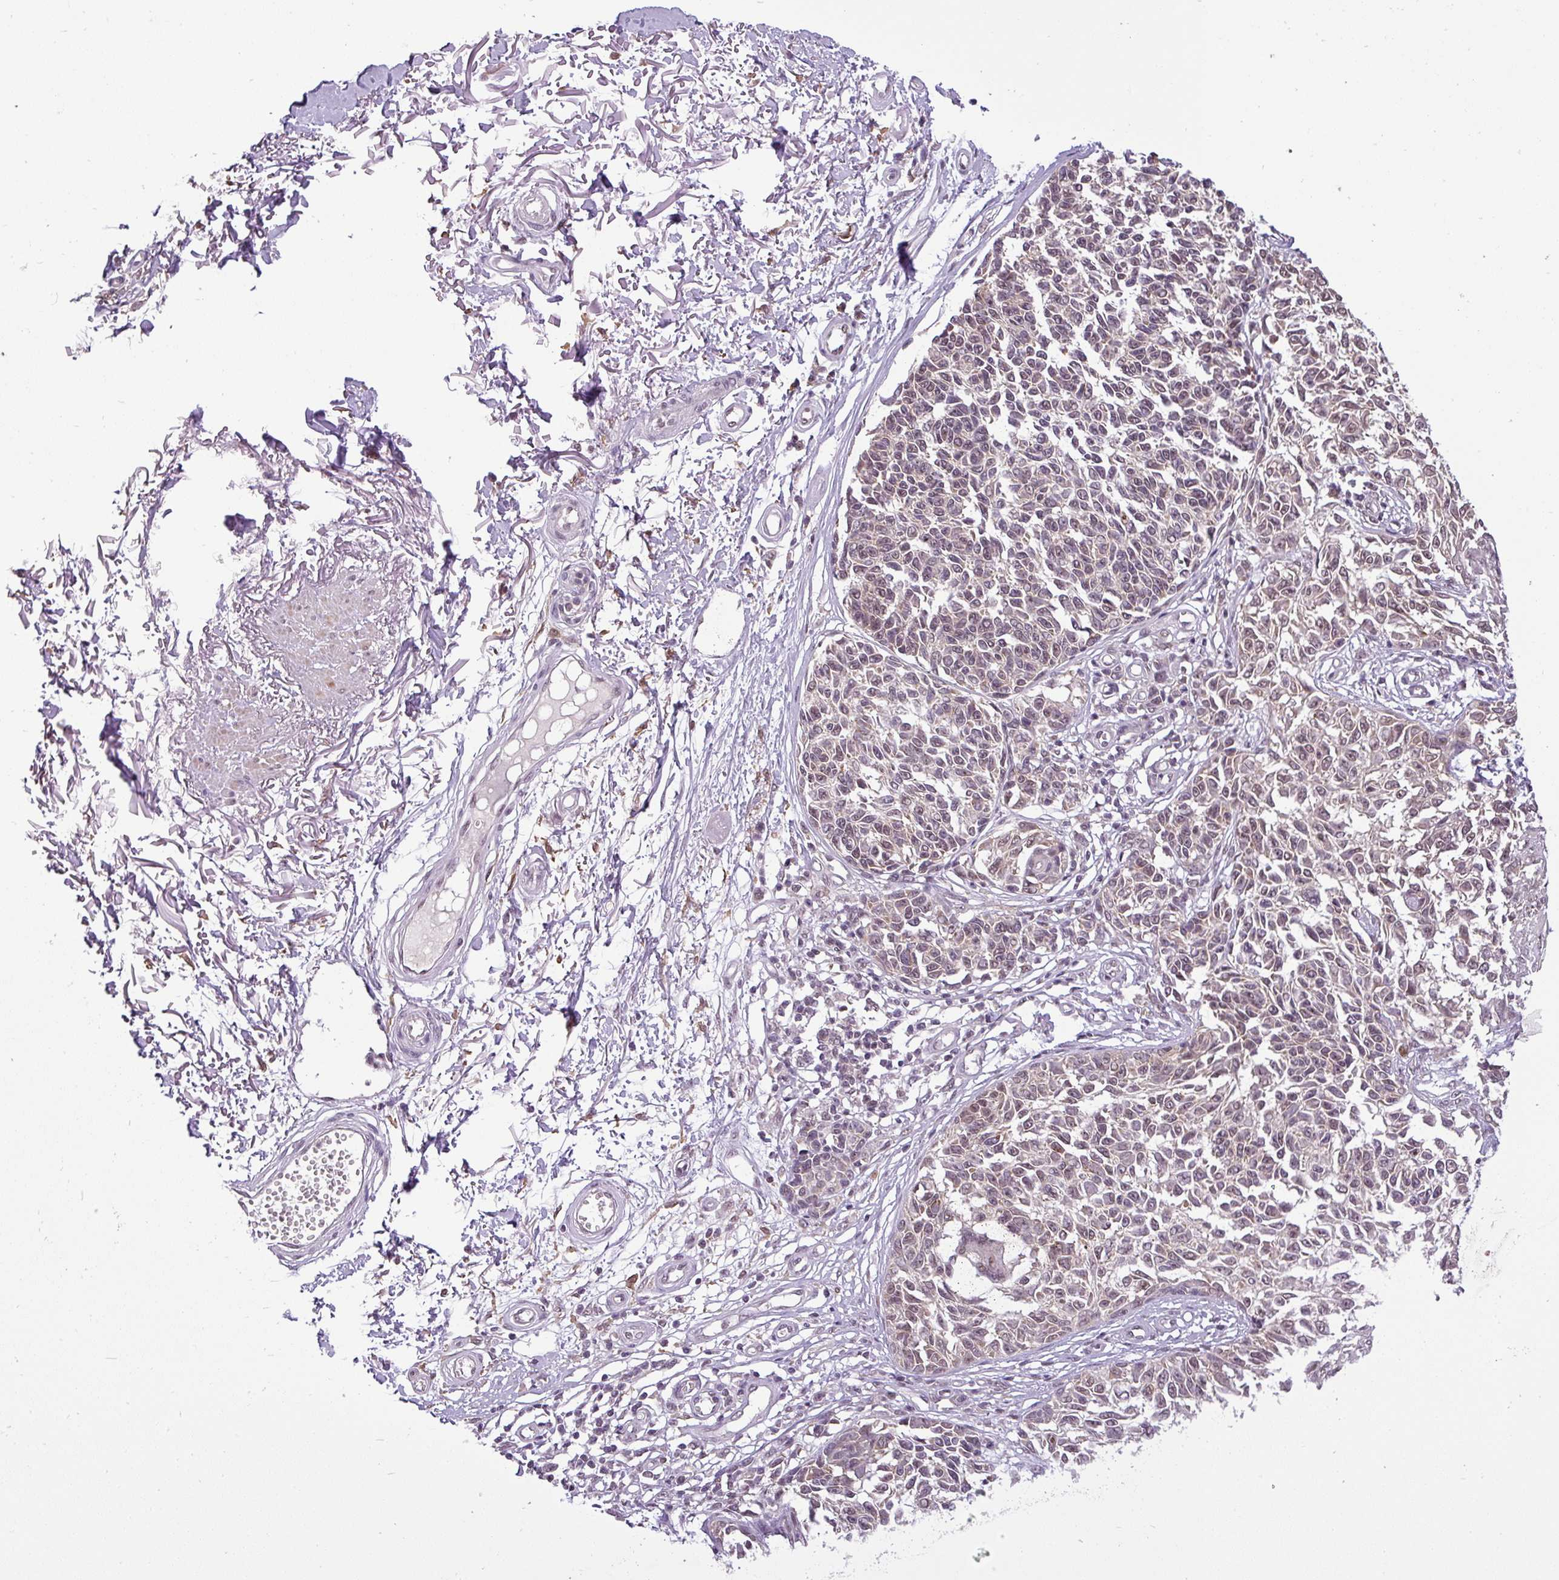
{"staining": {"intensity": "weak", "quantity": ">75%", "location": "nuclear"}, "tissue": "melanoma", "cell_type": "Tumor cells", "image_type": "cancer", "snomed": [{"axis": "morphology", "description": "Malignant melanoma, NOS"}, {"axis": "topography", "description": "Skin"}], "caption": "About >75% of tumor cells in melanoma exhibit weak nuclear protein expression as visualized by brown immunohistochemical staining.", "gene": "MFHAS1", "patient": {"sex": "male", "age": 73}}